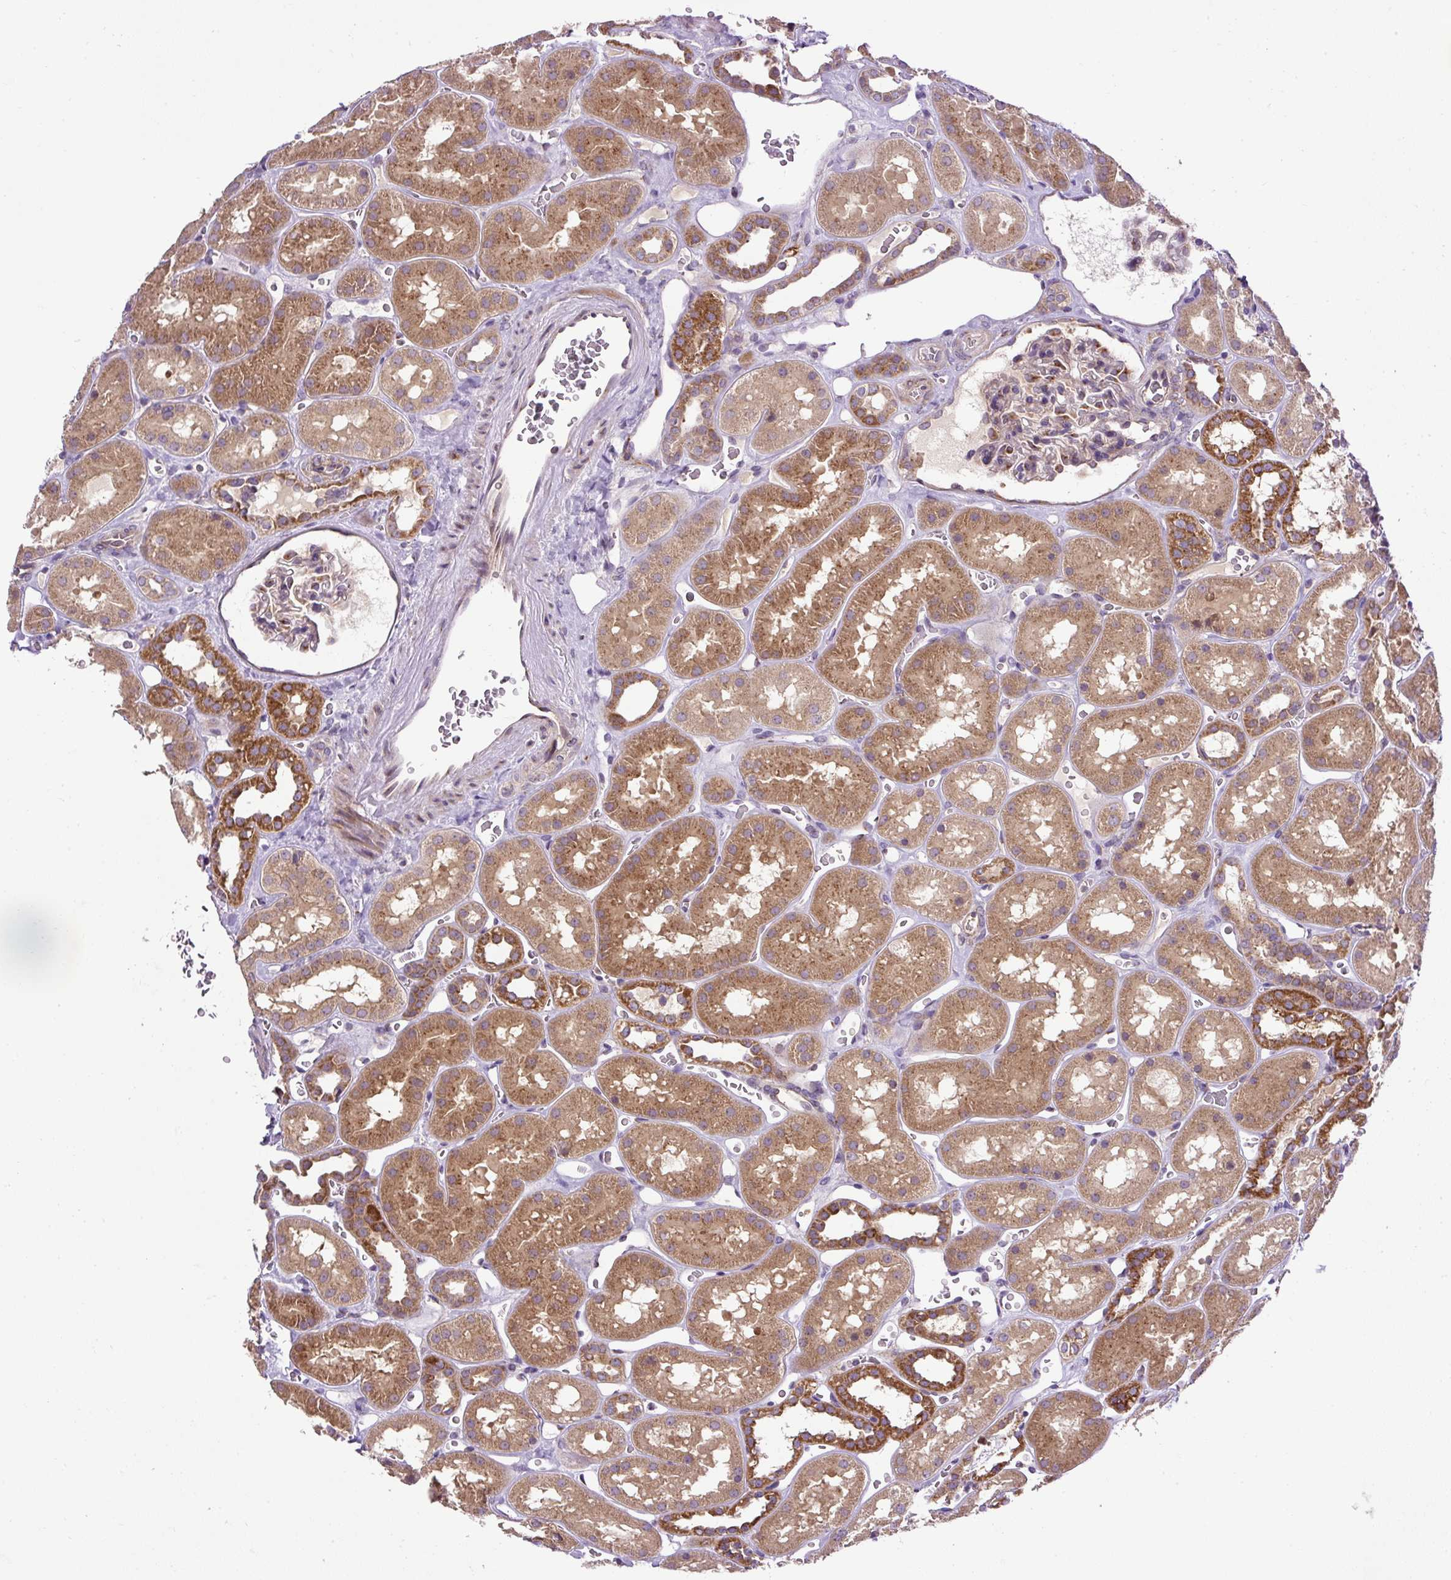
{"staining": {"intensity": "moderate", "quantity": ">75%", "location": "cytoplasmic/membranous"}, "tissue": "kidney", "cell_type": "Cells in glomeruli", "image_type": "normal", "snomed": [{"axis": "morphology", "description": "Normal tissue, NOS"}, {"axis": "topography", "description": "Kidney"}], "caption": "High-power microscopy captured an immunohistochemistry photomicrograph of unremarkable kidney, revealing moderate cytoplasmic/membranous expression in approximately >75% of cells in glomeruli. The staining was performed using DAB to visualize the protein expression in brown, while the nuclei were stained in blue with hematoxylin (Magnification: 20x).", "gene": "ZNF547", "patient": {"sex": "female", "age": 41}}